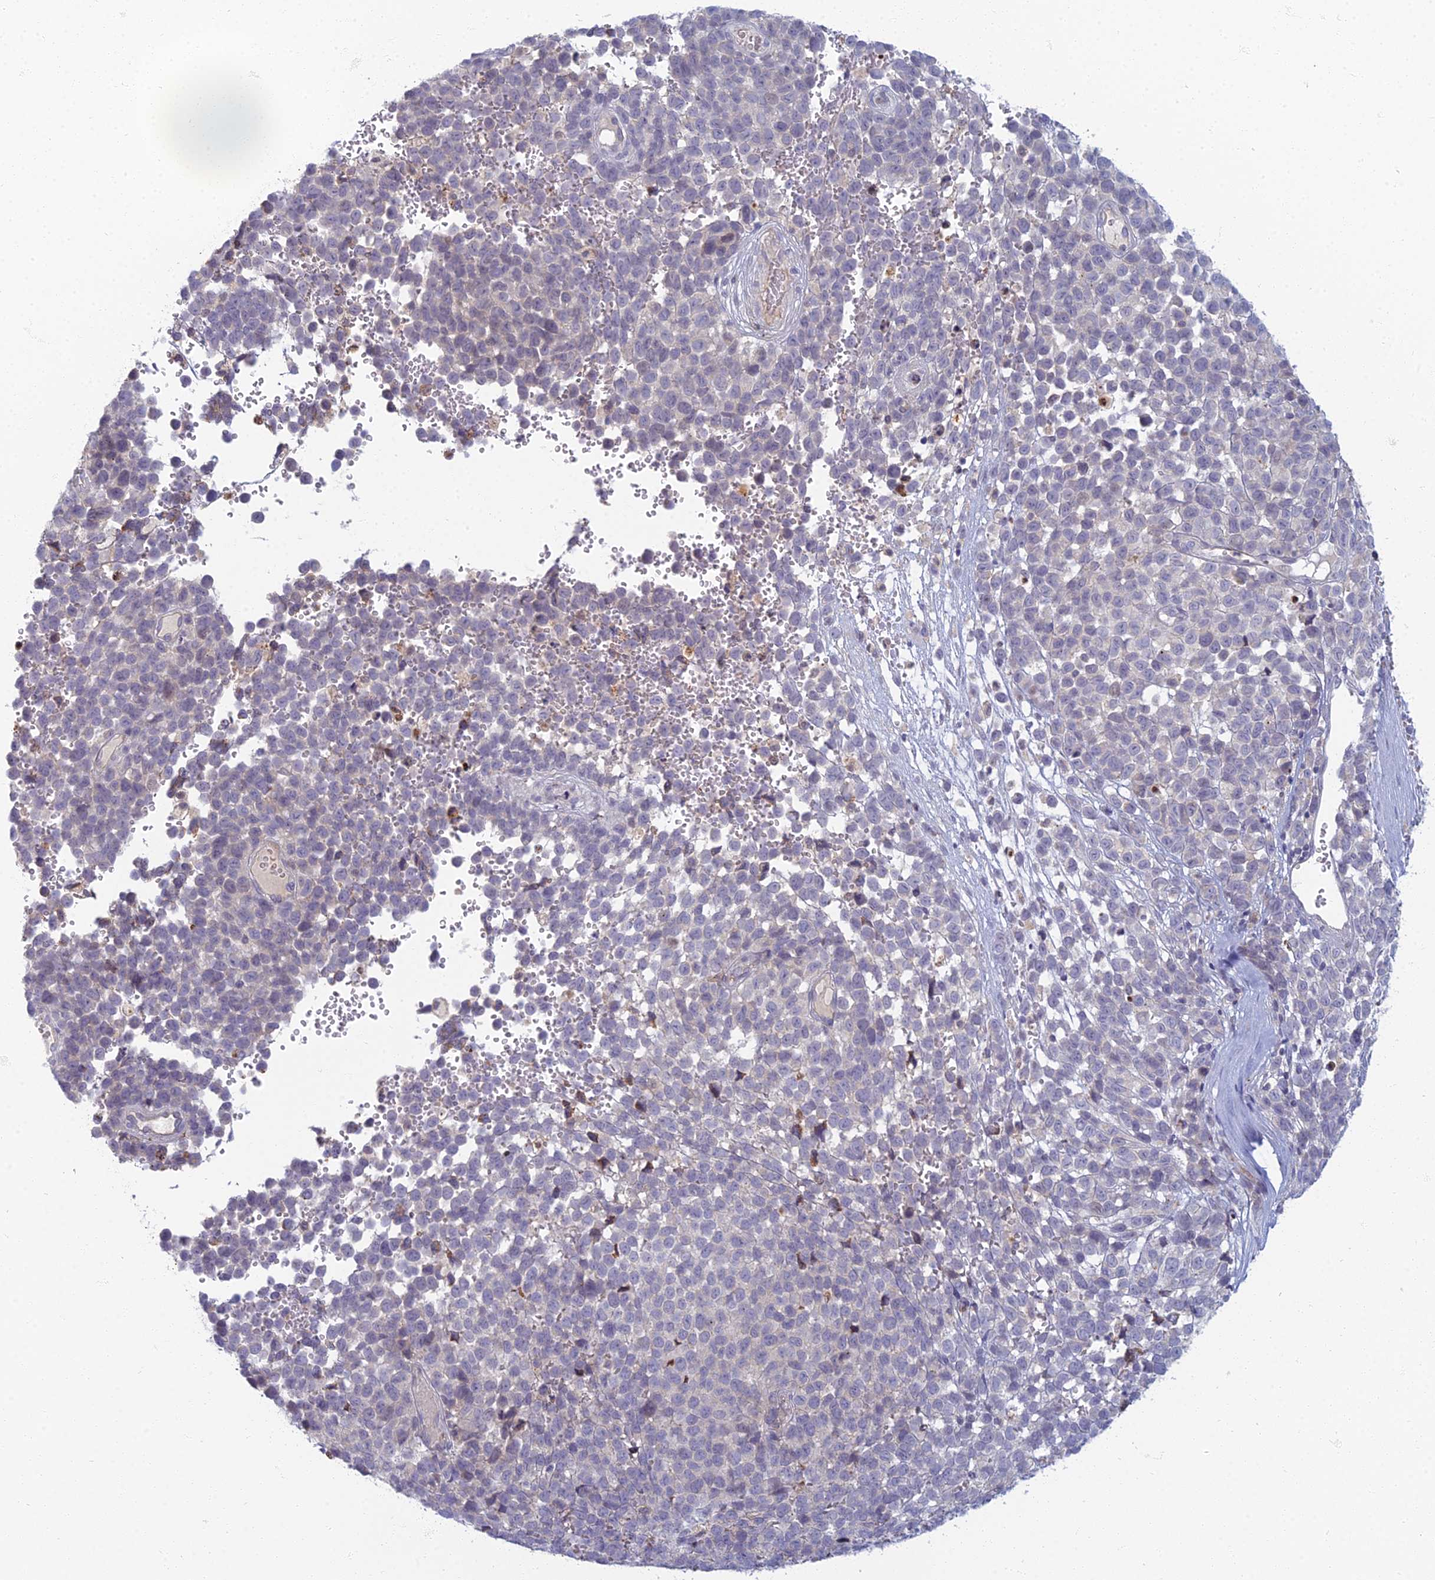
{"staining": {"intensity": "negative", "quantity": "none", "location": "none"}, "tissue": "melanoma", "cell_type": "Tumor cells", "image_type": "cancer", "snomed": [{"axis": "morphology", "description": "Malignant melanoma, NOS"}, {"axis": "topography", "description": "Nose, NOS"}], "caption": "Tumor cells are negative for brown protein staining in malignant melanoma.", "gene": "CHMP4B", "patient": {"sex": "female", "age": 48}}